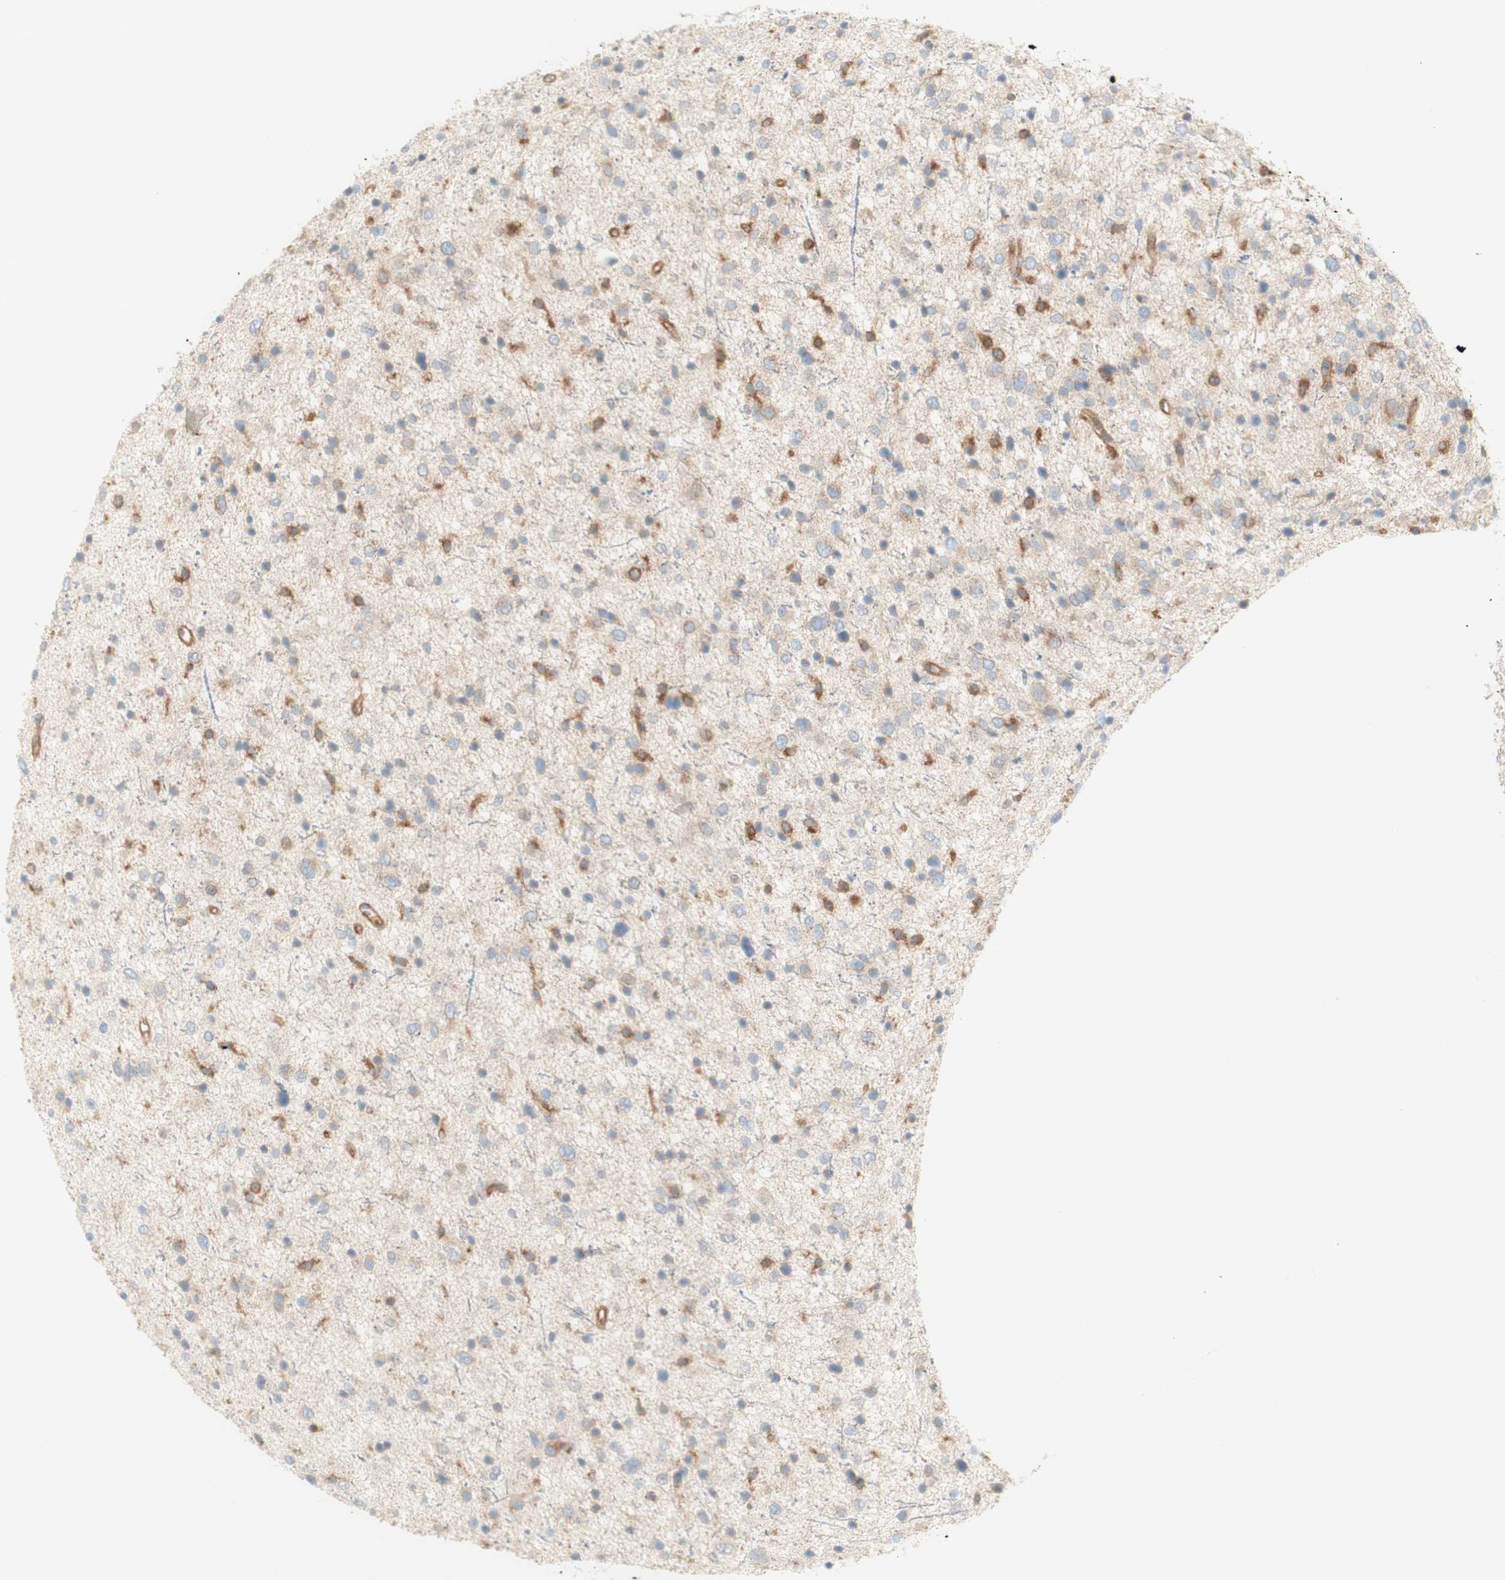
{"staining": {"intensity": "moderate", "quantity": "25%-75%", "location": "cytoplasmic/membranous"}, "tissue": "glioma", "cell_type": "Tumor cells", "image_type": "cancer", "snomed": [{"axis": "morphology", "description": "Glioma, malignant, Low grade"}, {"axis": "topography", "description": "Brain"}], "caption": "High-power microscopy captured an immunohistochemistry (IHC) image of glioma, revealing moderate cytoplasmic/membranous staining in approximately 25%-75% of tumor cells.", "gene": "IKBKG", "patient": {"sex": "female", "age": 37}}